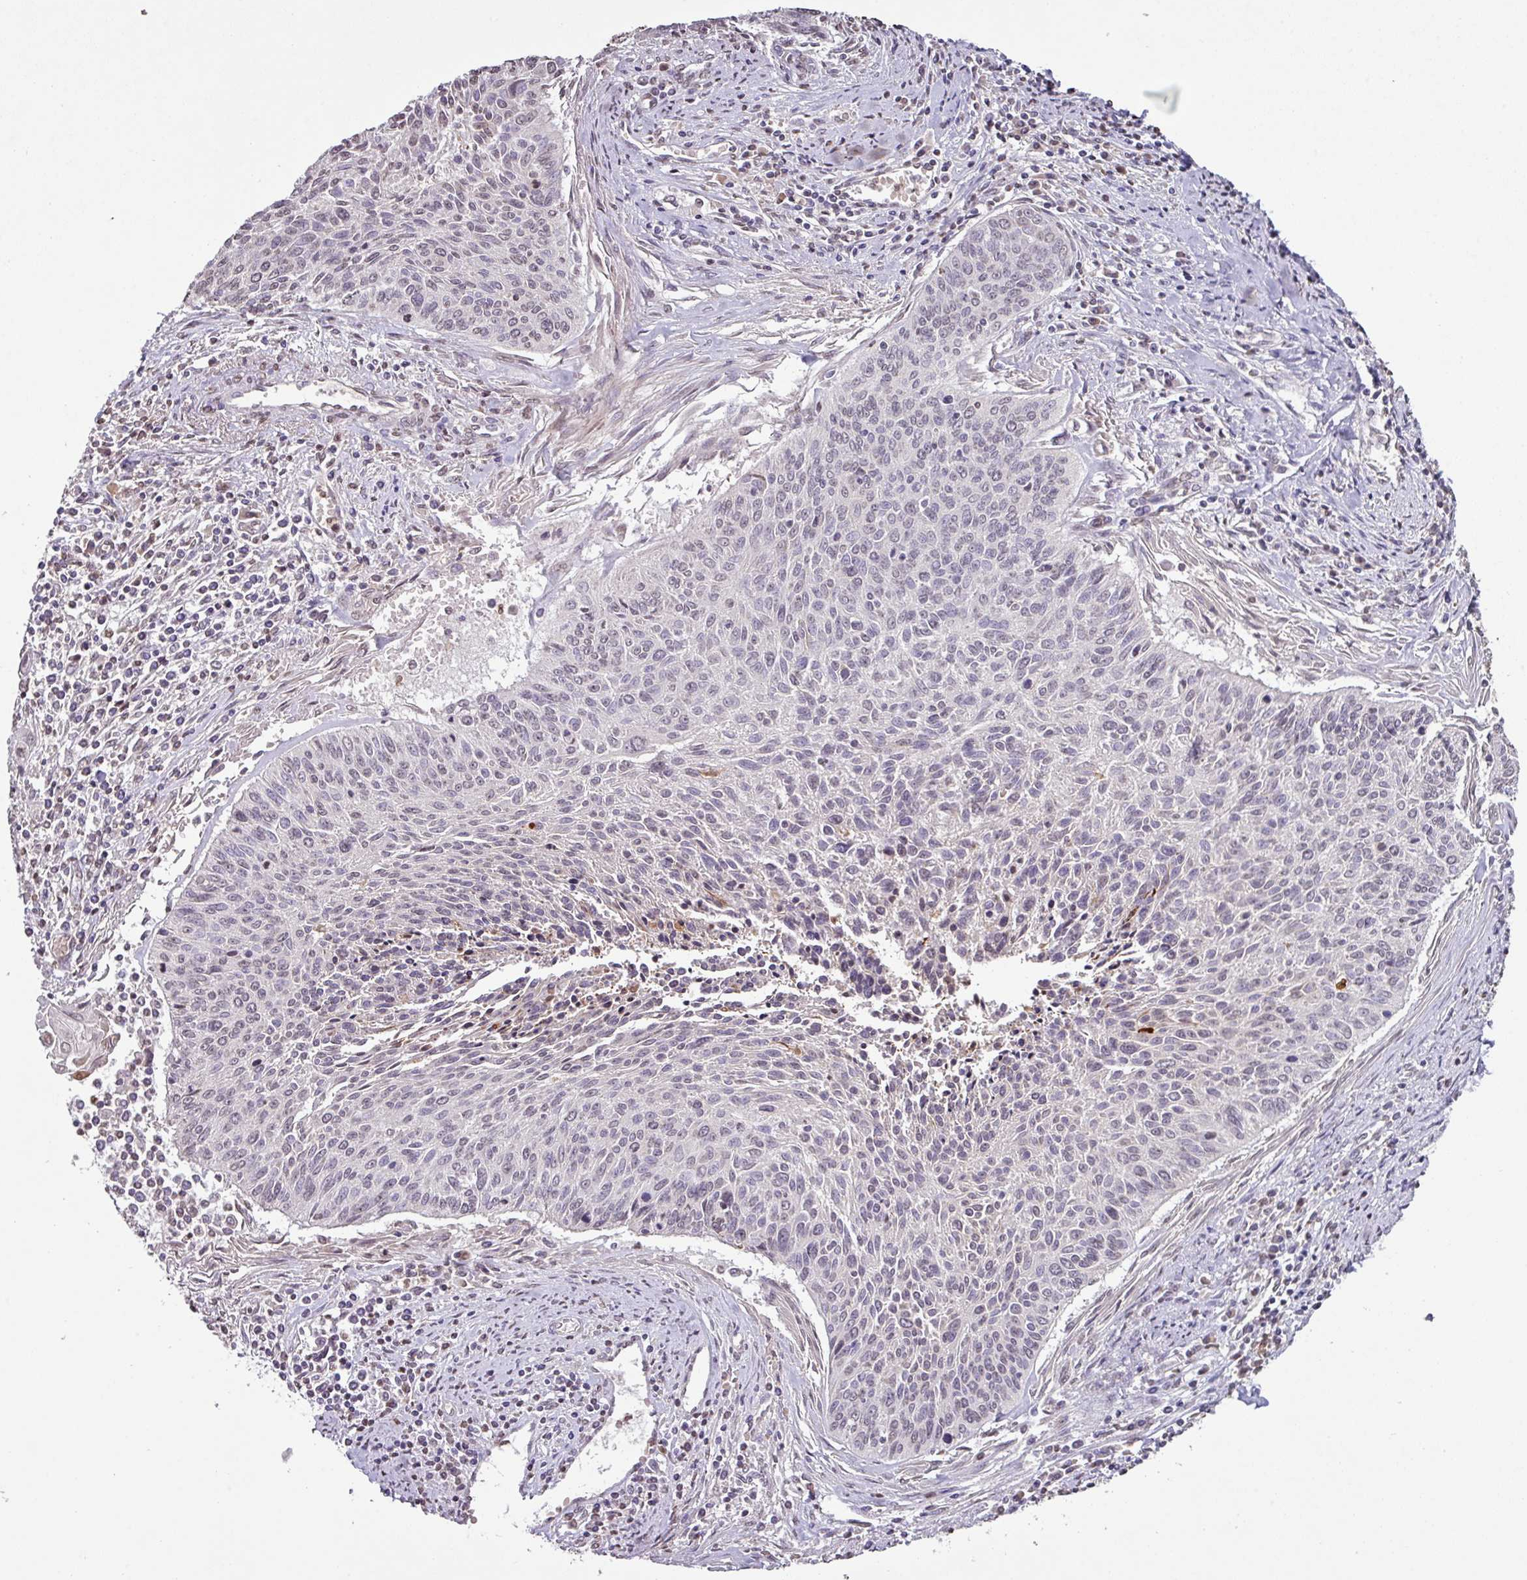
{"staining": {"intensity": "negative", "quantity": "none", "location": "none"}, "tissue": "cervical cancer", "cell_type": "Tumor cells", "image_type": "cancer", "snomed": [{"axis": "morphology", "description": "Squamous cell carcinoma, NOS"}, {"axis": "topography", "description": "Cervix"}], "caption": "Cervical squamous cell carcinoma was stained to show a protein in brown. There is no significant staining in tumor cells.", "gene": "SLC5A10", "patient": {"sex": "female", "age": 55}}